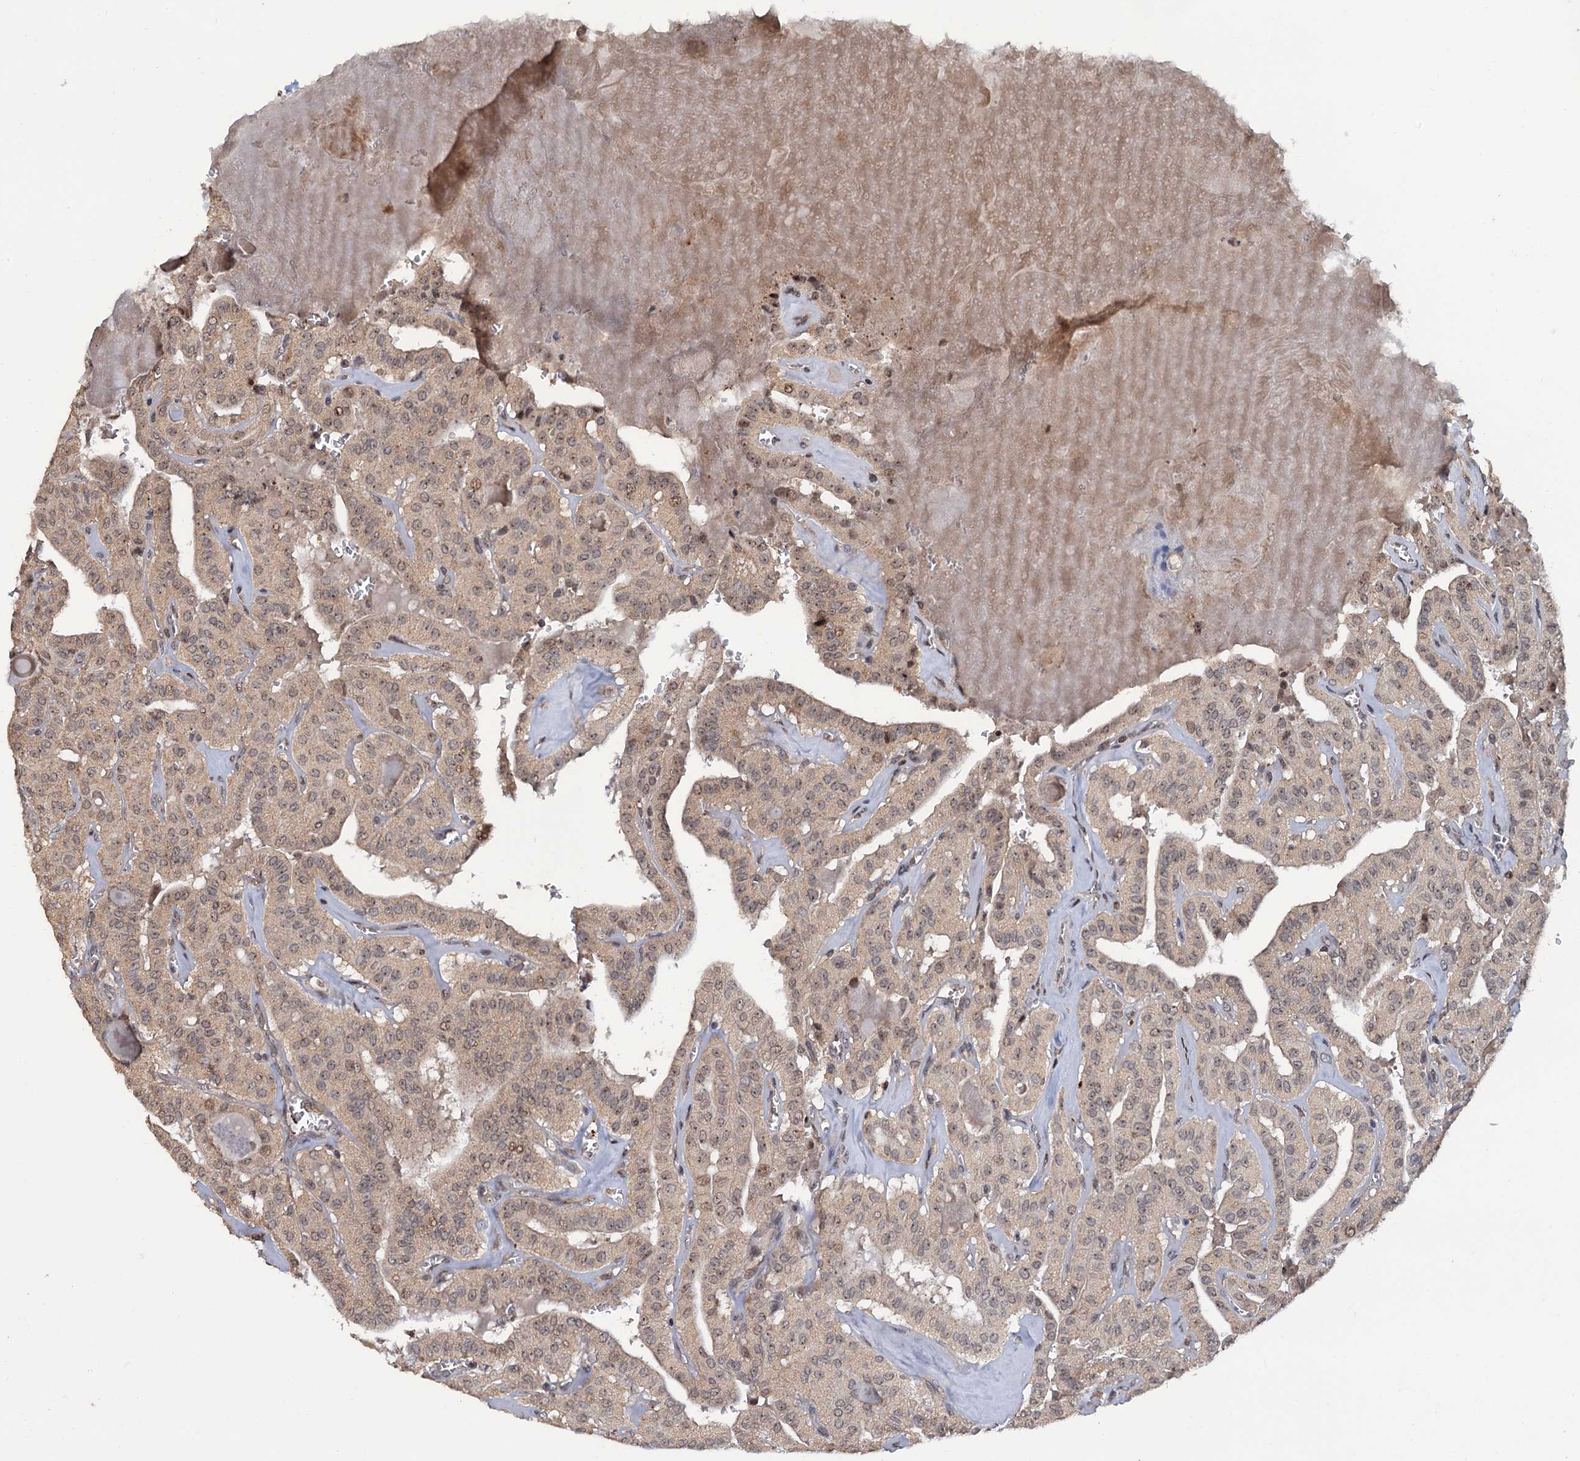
{"staining": {"intensity": "weak", "quantity": ">75%", "location": "cytoplasmic/membranous,nuclear"}, "tissue": "thyroid cancer", "cell_type": "Tumor cells", "image_type": "cancer", "snomed": [{"axis": "morphology", "description": "Papillary adenocarcinoma, NOS"}, {"axis": "topography", "description": "Thyroid gland"}], "caption": "Papillary adenocarcinoma (thyroid) tissue shows weak cytoplasmic/membranous and nuclear staining in approximately >75% of tumor cells, visualized by immunohistochemistry.", "gene": "LRRC63", "patient": {"sex": "male", "age": 52}}